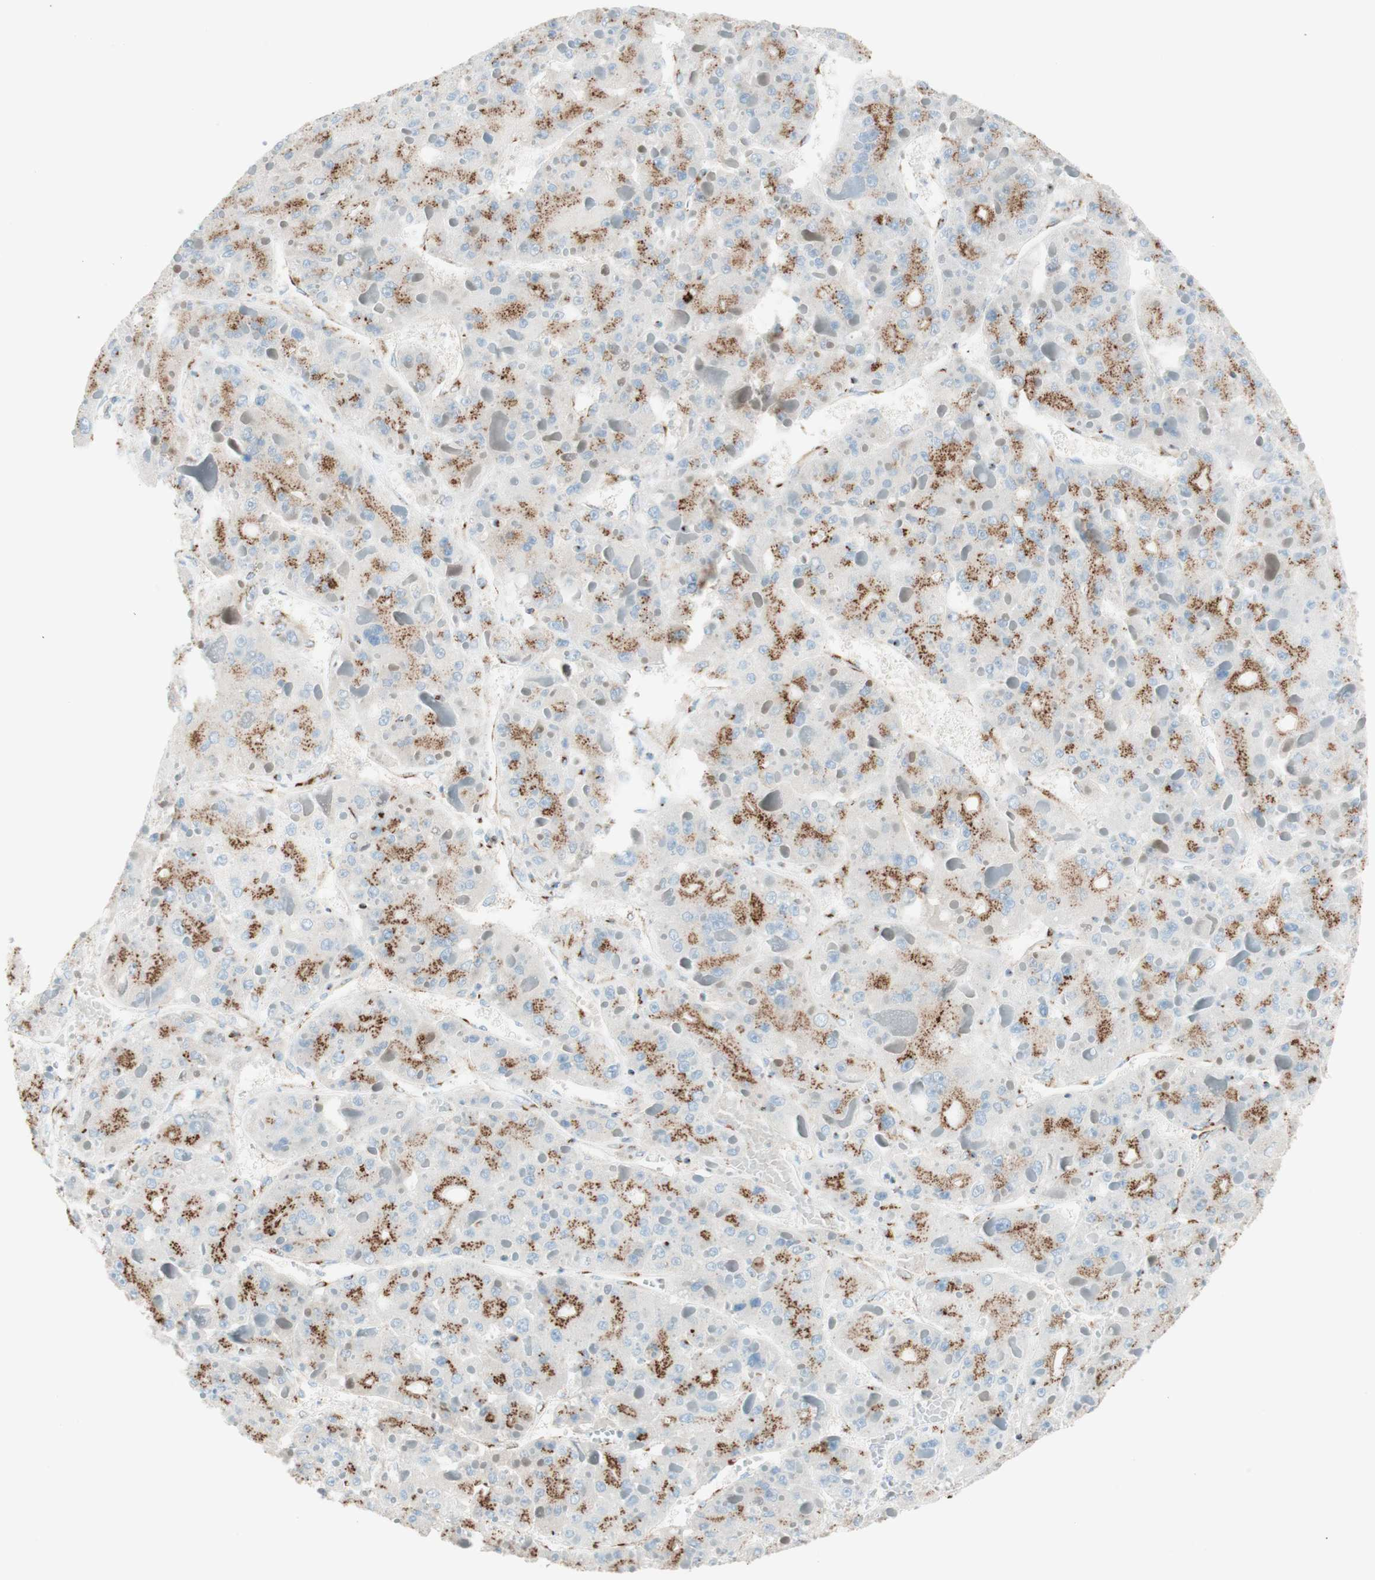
{"staining": {"intensity": "moderate", "quantity": "25%-75%", "location": "cytoplasmic/membranous"}, "tissue": "liver cancer", "cell_type": "Tumor cells", "image_type": "cancer", "snomed": [{"axis": "morphology", "description": "Carcinoma, Hepatocellular, NOS"}, {"axis": "topography", "description": "Liver"}], "caption": "An immunohistochemistry (IHC) image of tumor tissue is shown. Protein staining in brown labels moderate cytoplasmic/membranous positivity in liver cancer within tumor cells.", "gene": "GOLGB1", "patient": {"sex": "female", "age": 73}}